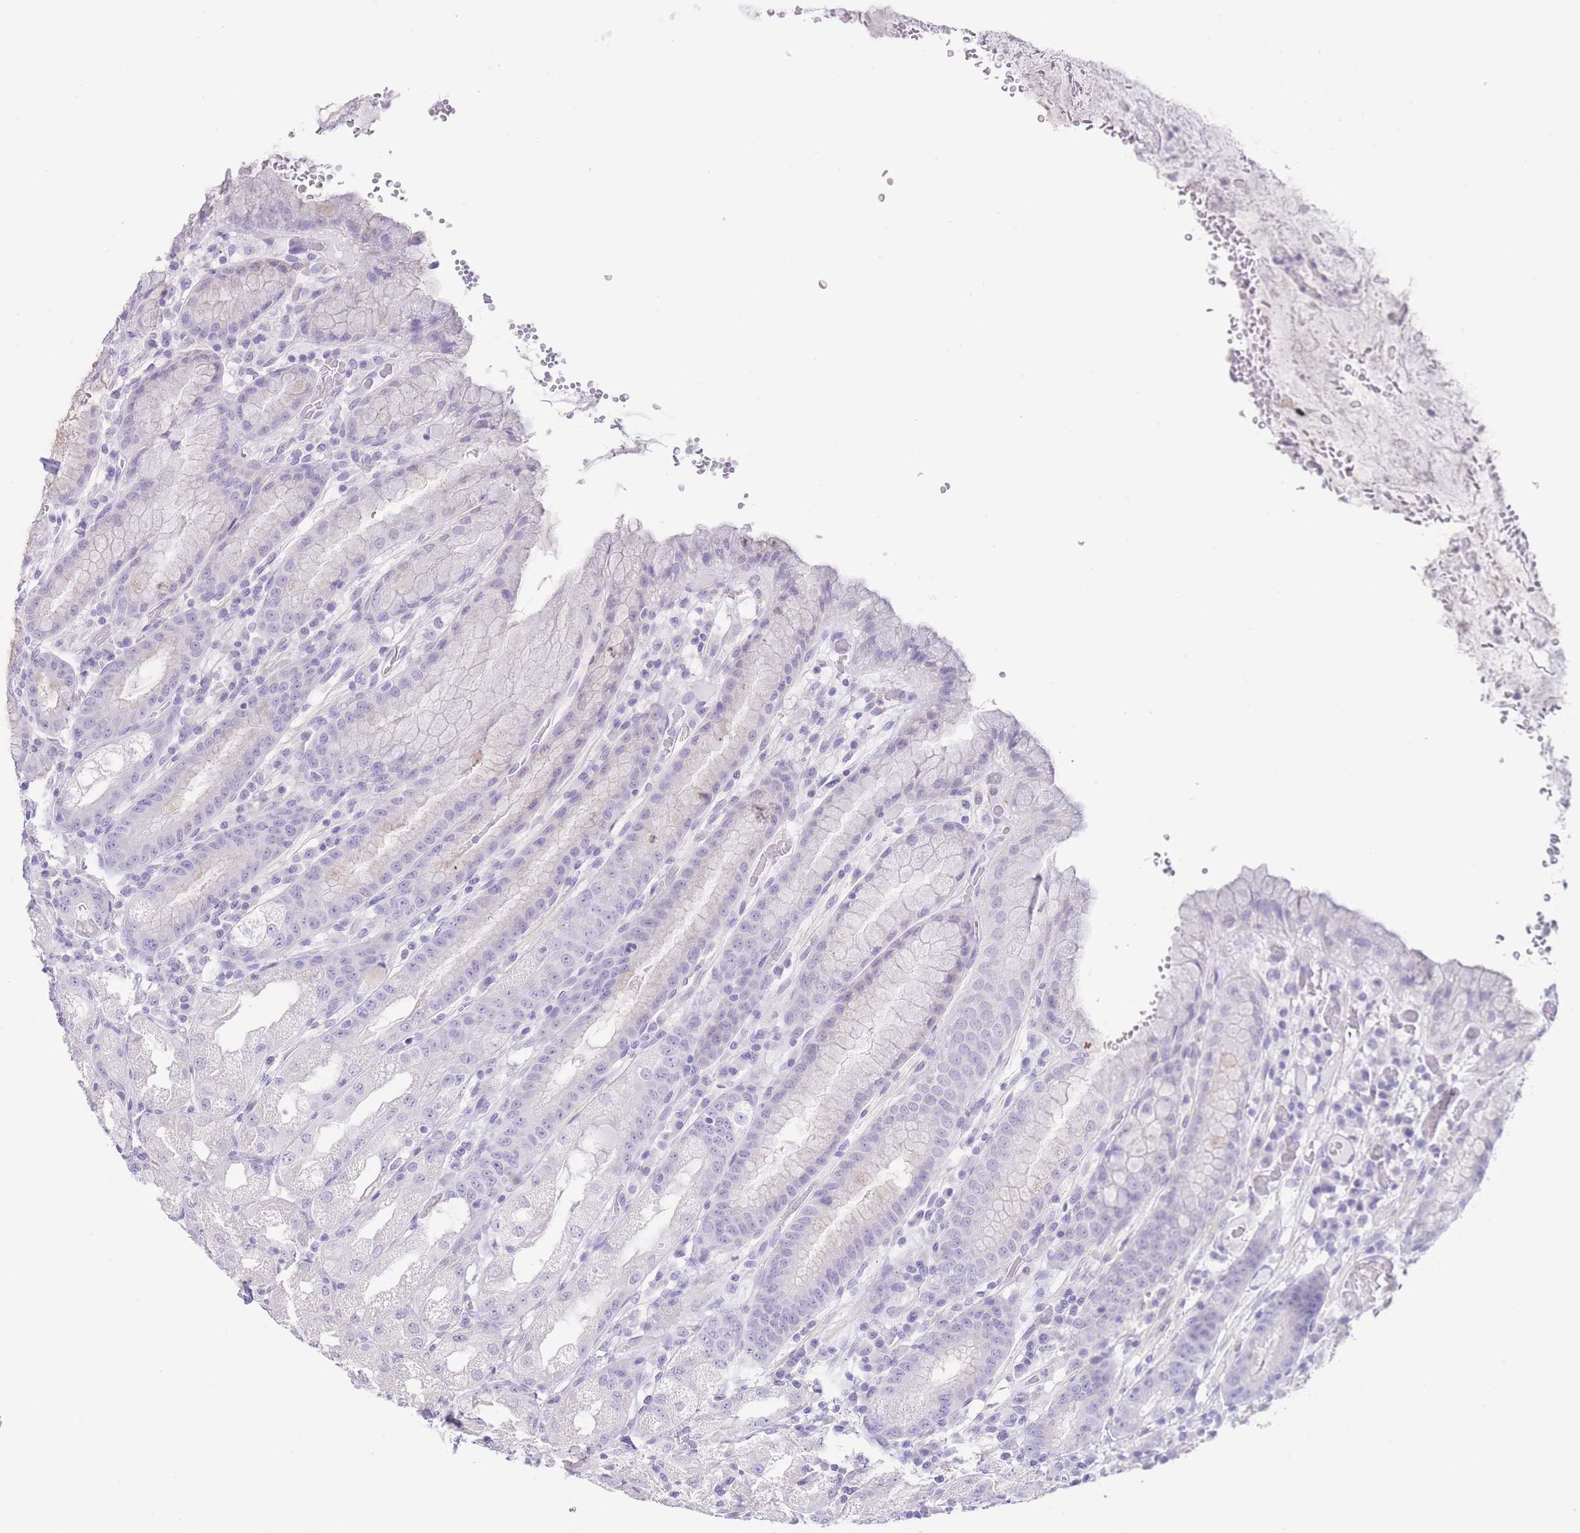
{"staining": {"intensity": "negative", "quantity": "none", "location": "none"}, "tissue": "stomach", "cell_type": "Glandular cells", "image_type": "normal", "snomed": [{"axis": "morphology", "description": "Normal tissue, NOS"}, {"axis": "topography", "description": "Stomach, upper"}], "caption": "High power microscopy histopathology image of an immunohistochemistry (IHC) histopathology image of normal stomach, revealing no significant positivity in glandular cells.", "gene": "PKLR", "patient": {"sex": "male", "age": 52}}